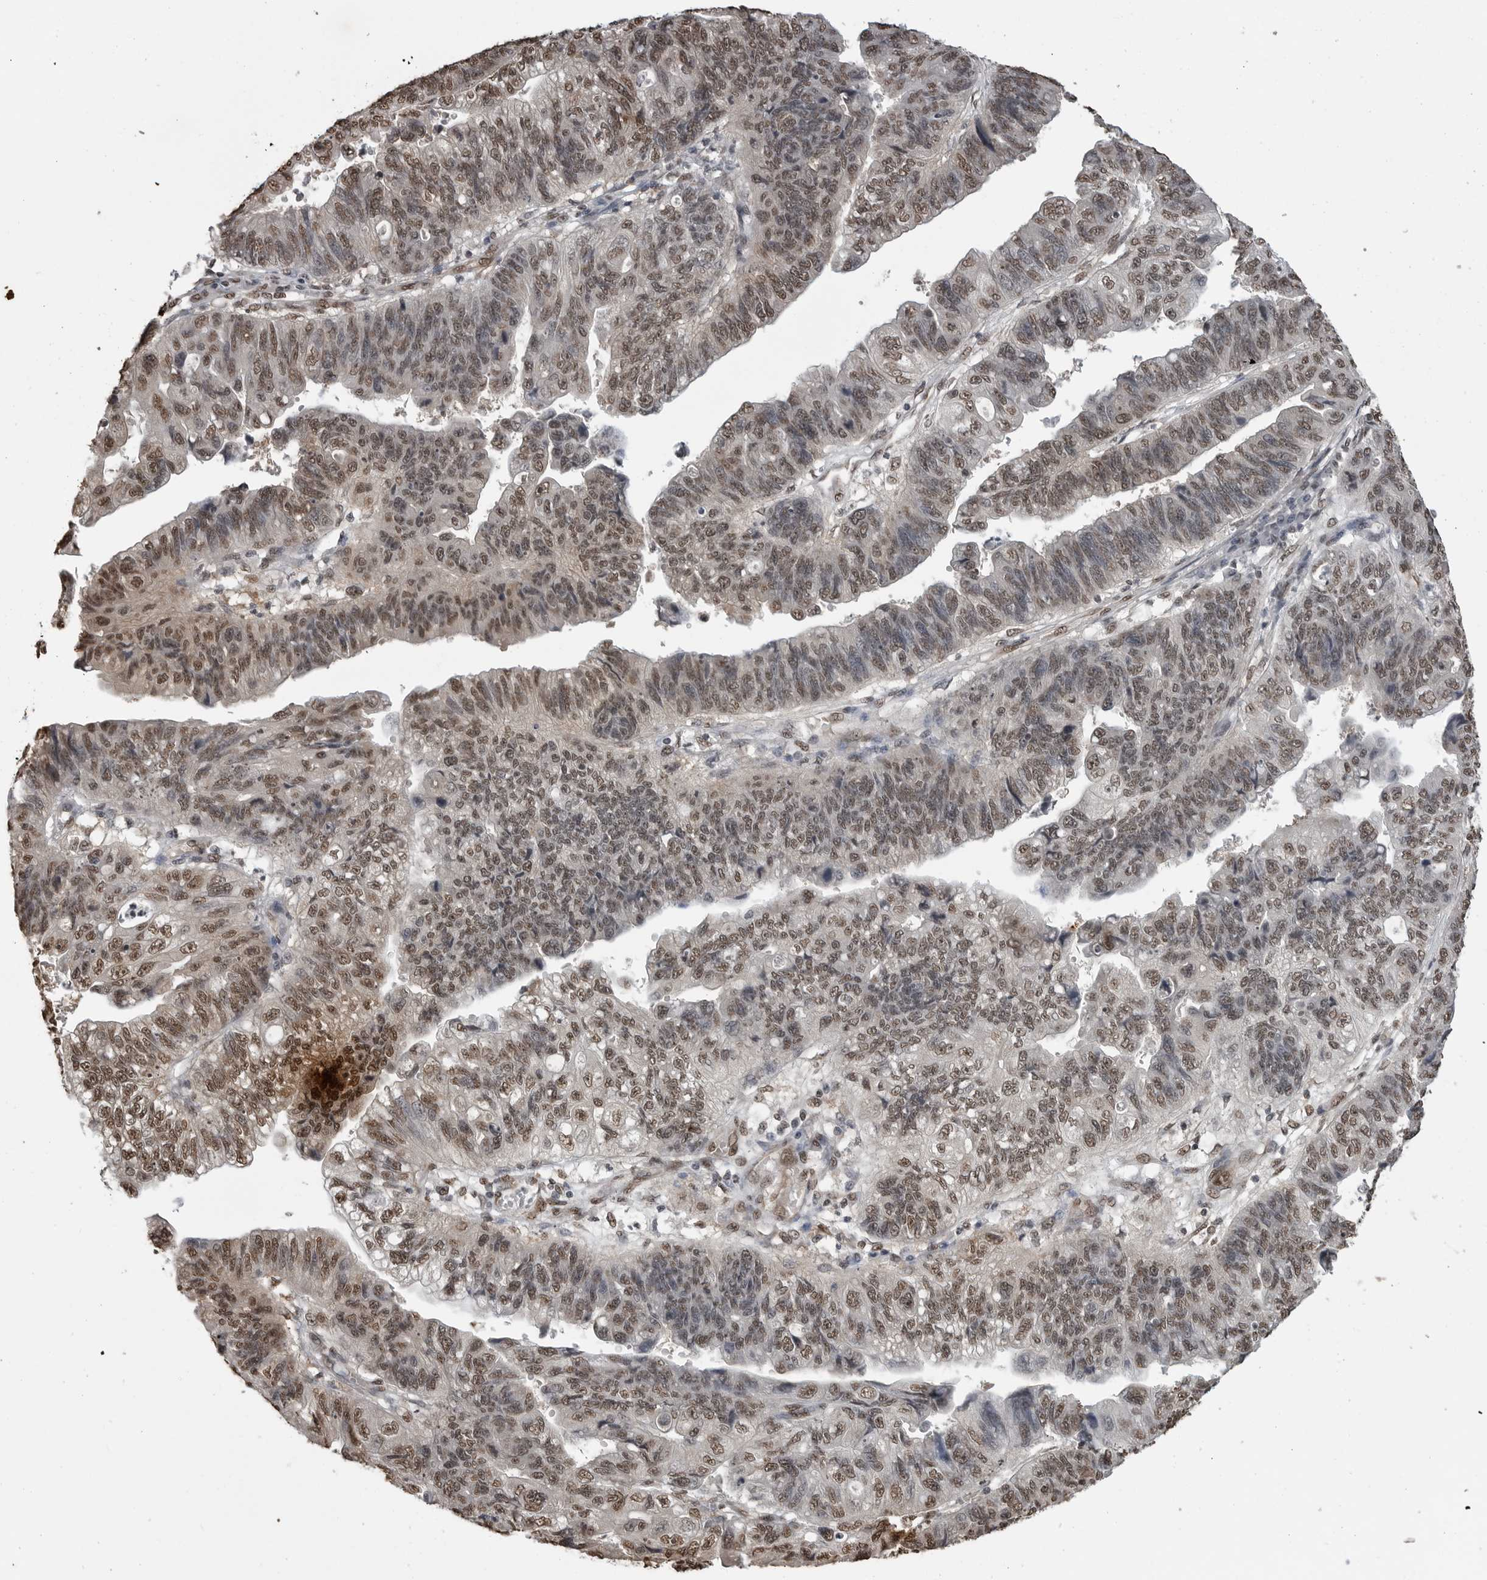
{"staining": {"intensity": "weak", "quantity": ">75%", "location": "nuclear"}, "tissue": "stomach cancer", "cell_type": "Tumor cells", "image_type": "cancer", "snomed": [{"axis": "morphology", "description": "Adenocarcinoma, NOS"}, {"axis": "topography", "description": "Stomach"}], "caption": "Immunohistochemical staining of human stomach adenocarcinoma demonstrates low levels of weak nuclear positivity in about >75% of tumor cells.", "gene": "SMAD2", "patient": {"sex": "male", "age": 59}}